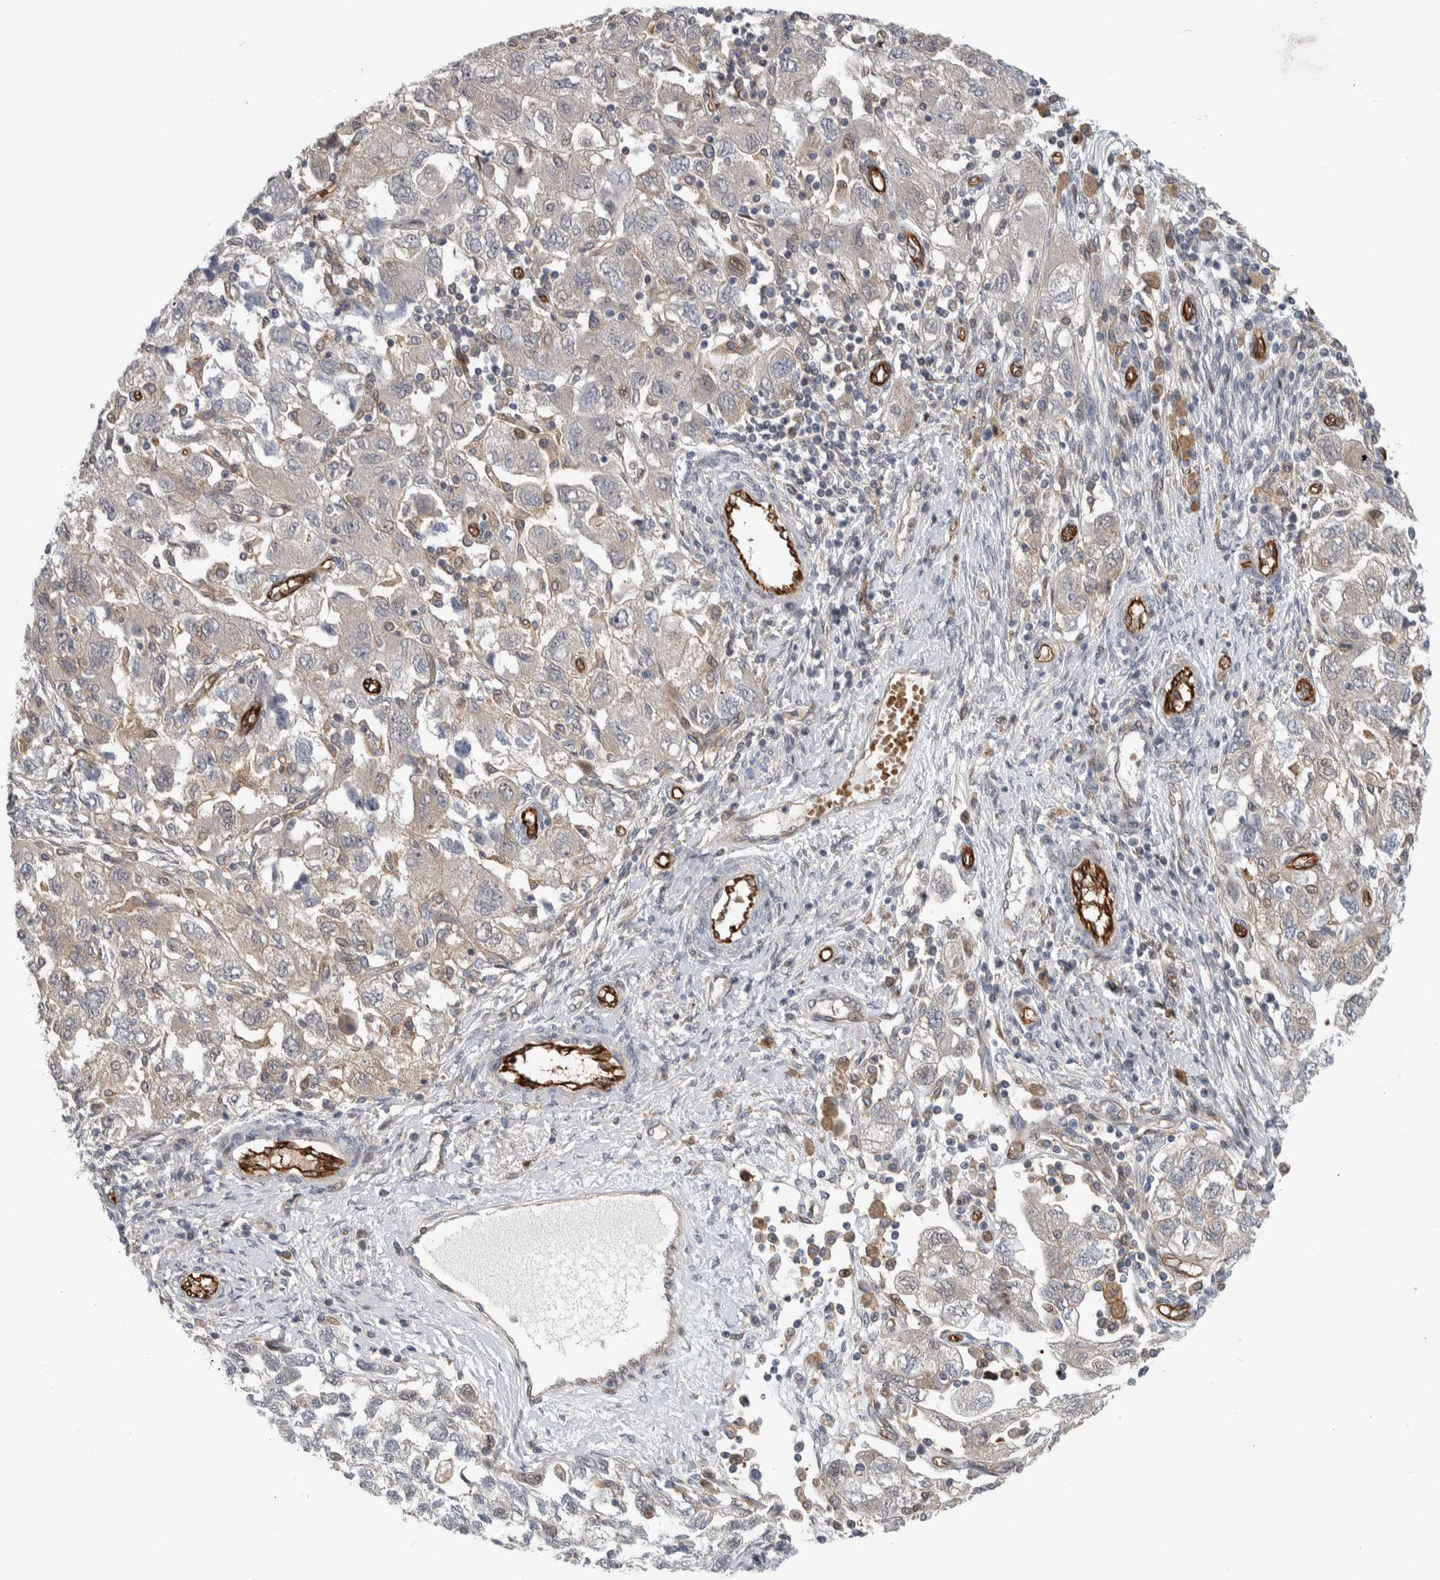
{"staining": {"intensity": "weak", "quantity": "<25%", "location": "cytoplasmic/membranous,nuclear"}, "tissue": "ovarian cancer", "cell_type": "Tumor cells", "image_type": "cancer", "snomed": [{"axis": "morphology", "description": "Carcinoma, NOS"}, {"axis": "morphology", "description": "Cystadenocarcinoma, serous, NOS"}, {"axis": "topography", "description": "Ovary"}], "caption": "Ovarian cancer was stained to show a protein in brown. There is no significant positivity in tumor cells. (Stains: DAB immunohistochemistry (IHC) with hematoxylin counter stain, Microscopy: brightfield microscopy at high magnification).", "gene": "MSL1", "patient": {"sex": "female", "age": 69}}